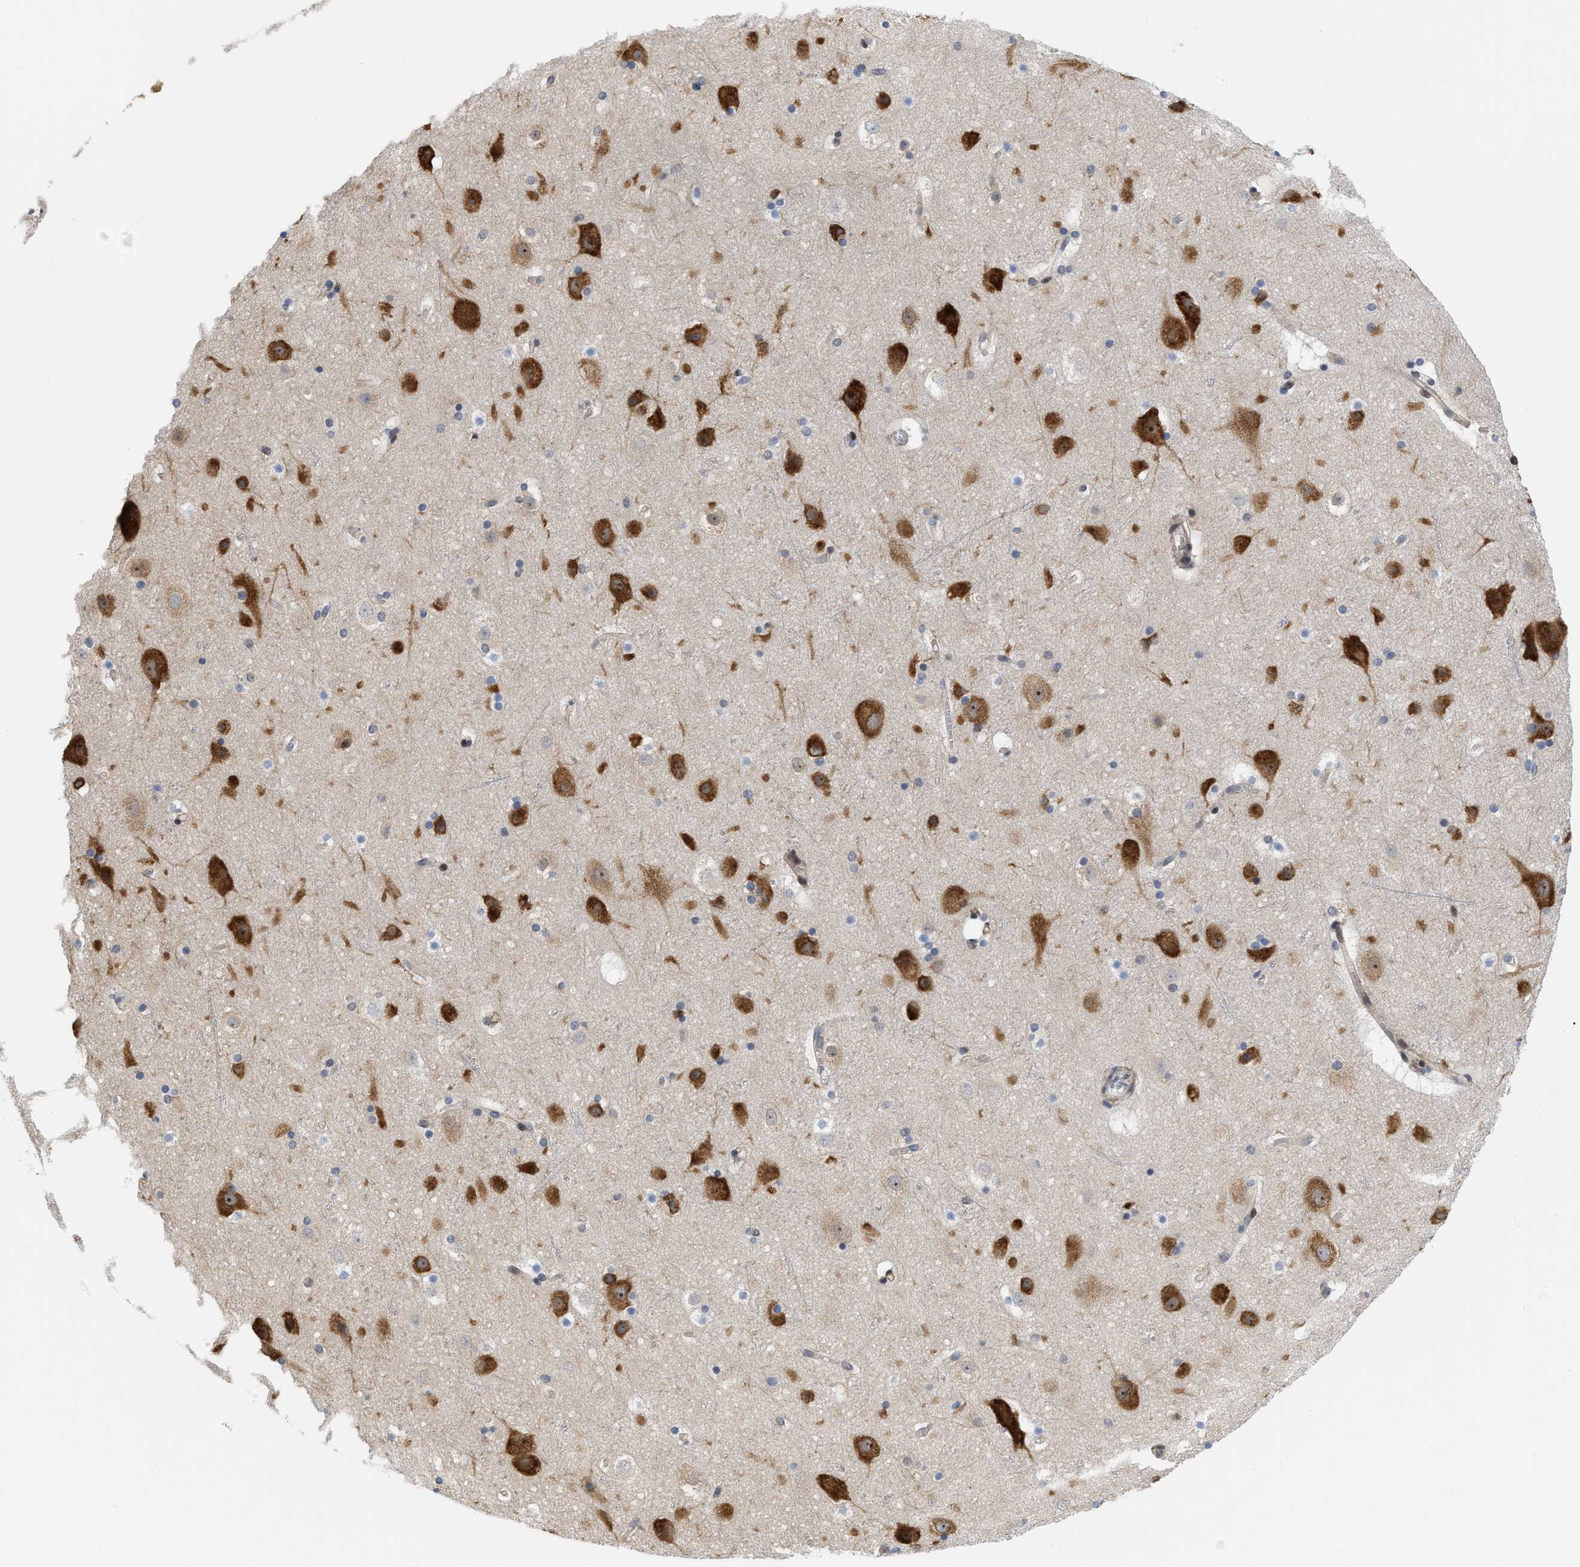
{"staining": {"intensity": "weak", "quantity": ">75%", "location": "cytoplasmic/membranous"}, "tissue": "cerebral cortex", "cell_type": "Endothelial cells", "image_type": "normal", "snomed": [{"axis": "morphology", "description": "Normal tissue, NOS"}, {"axis": "topography", "description": "Cerebral cortex"}], "caption": "IHC (DAB) staining of normal cerebral cortex exhibits weak cytoplasmic/membranous protein expression in approximately >75% of endothelial cells.", "gene": "GPRASP2", "patient": {"sex": "male", "age": 45}}